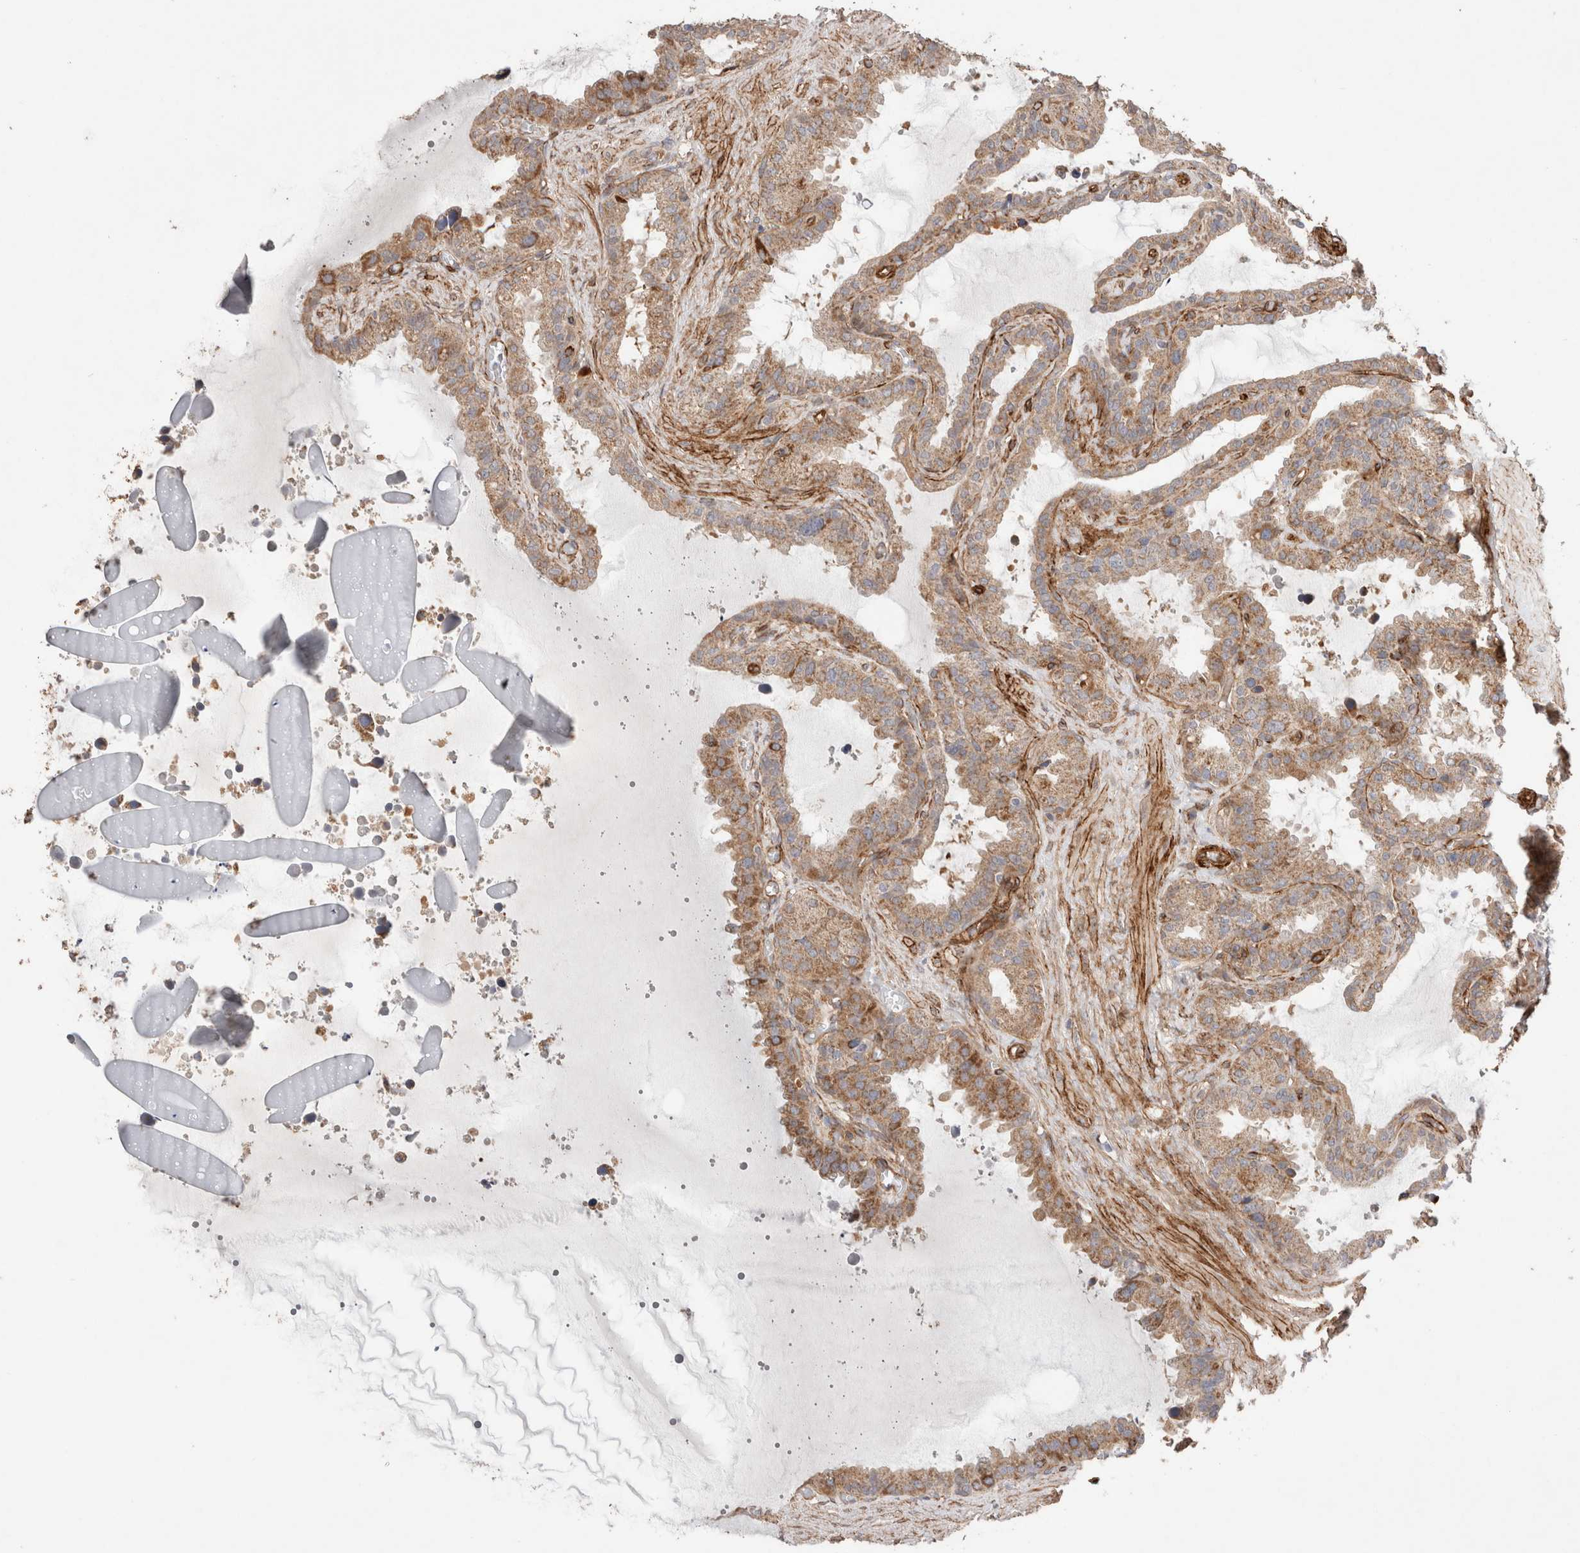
{"staining": {"intensity": "moderate", "quantity": ">75%", "location": "cytoplasmic/membranous"}, "tissue": "seminal vesicle", "cell_type": "Glandular cells", "image_type": "normal", "snomed": [{"axis": "morphology", "description": "Normal tissue, NOS"}, {"axis": "topography", "description": "Seminal veicle"}], "caption": "Moderate cytoplasmic/membranous expression is appreciated in approximately >75% of glandular cells in benign seminal vesicle. The staining was performed using DAB, with brown indicating positive protein expression. Nuclei are stained blue with hematoxylin.", "gene": "RAB32", "patient": {"sex": "male", "age": 46}}